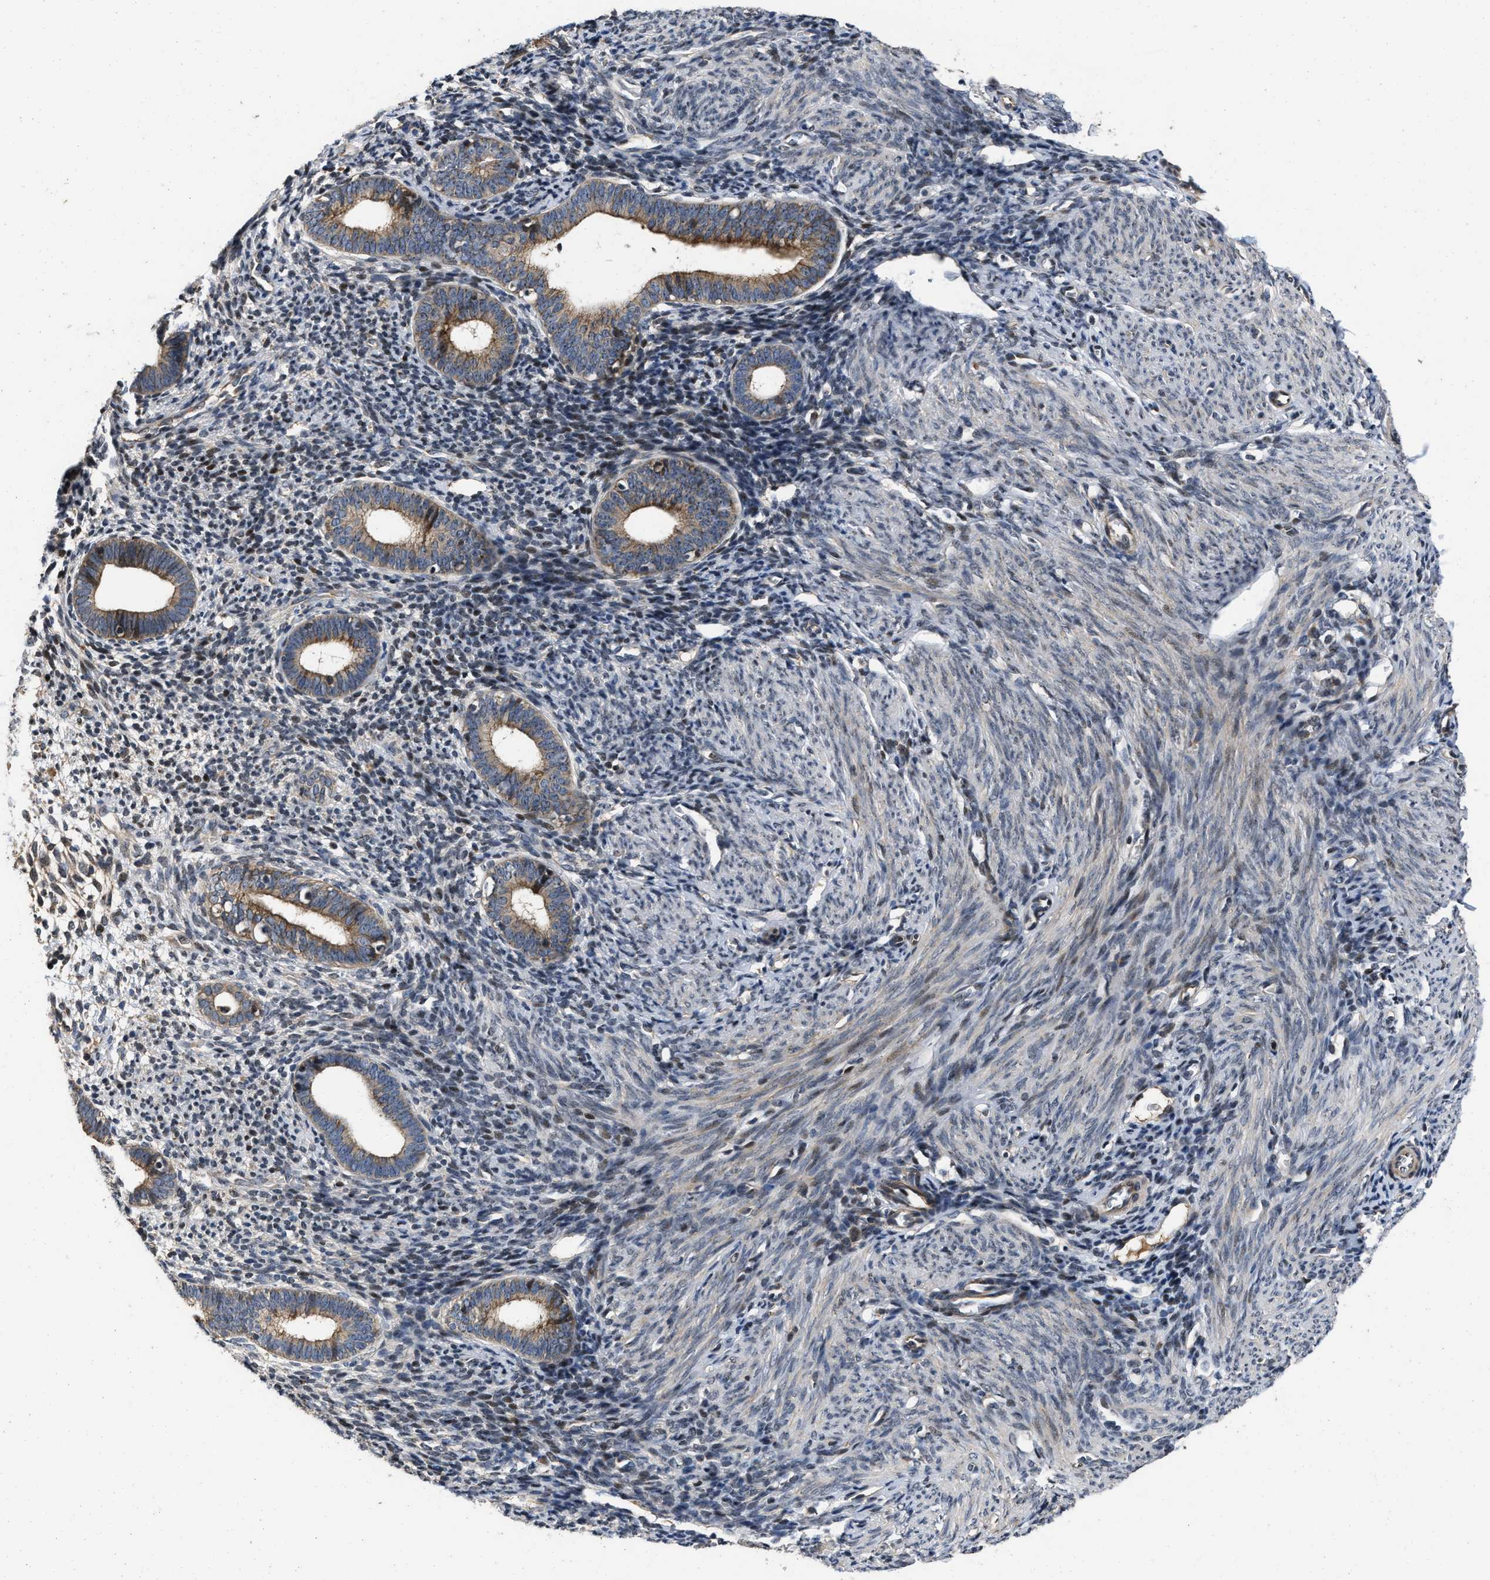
{"staining": {"intensity": "weak", "quantity": "25%-75%", "location": "cytoplasmic/membranous"}, "tissue": "endometrium", "cell_type": "Cells in endometrial stroma", "image_type": "normal", "snomed": [{"axis": "morphology", "description": "Normal tissue, NOS"}, {"axis": "morphology", "description": "Adenocarcinoma, NOS"}, {"axis": "topography", "description": "Endometrium"}], "caption": "Human endometrium stained with a brown dye shows weak cytoplasmic/membranous positive positivity in approximately 25%-75% of cells in endometrial stroma.", "gene": "PRDM14", "patient": {"sex": "female", "age": 57}}